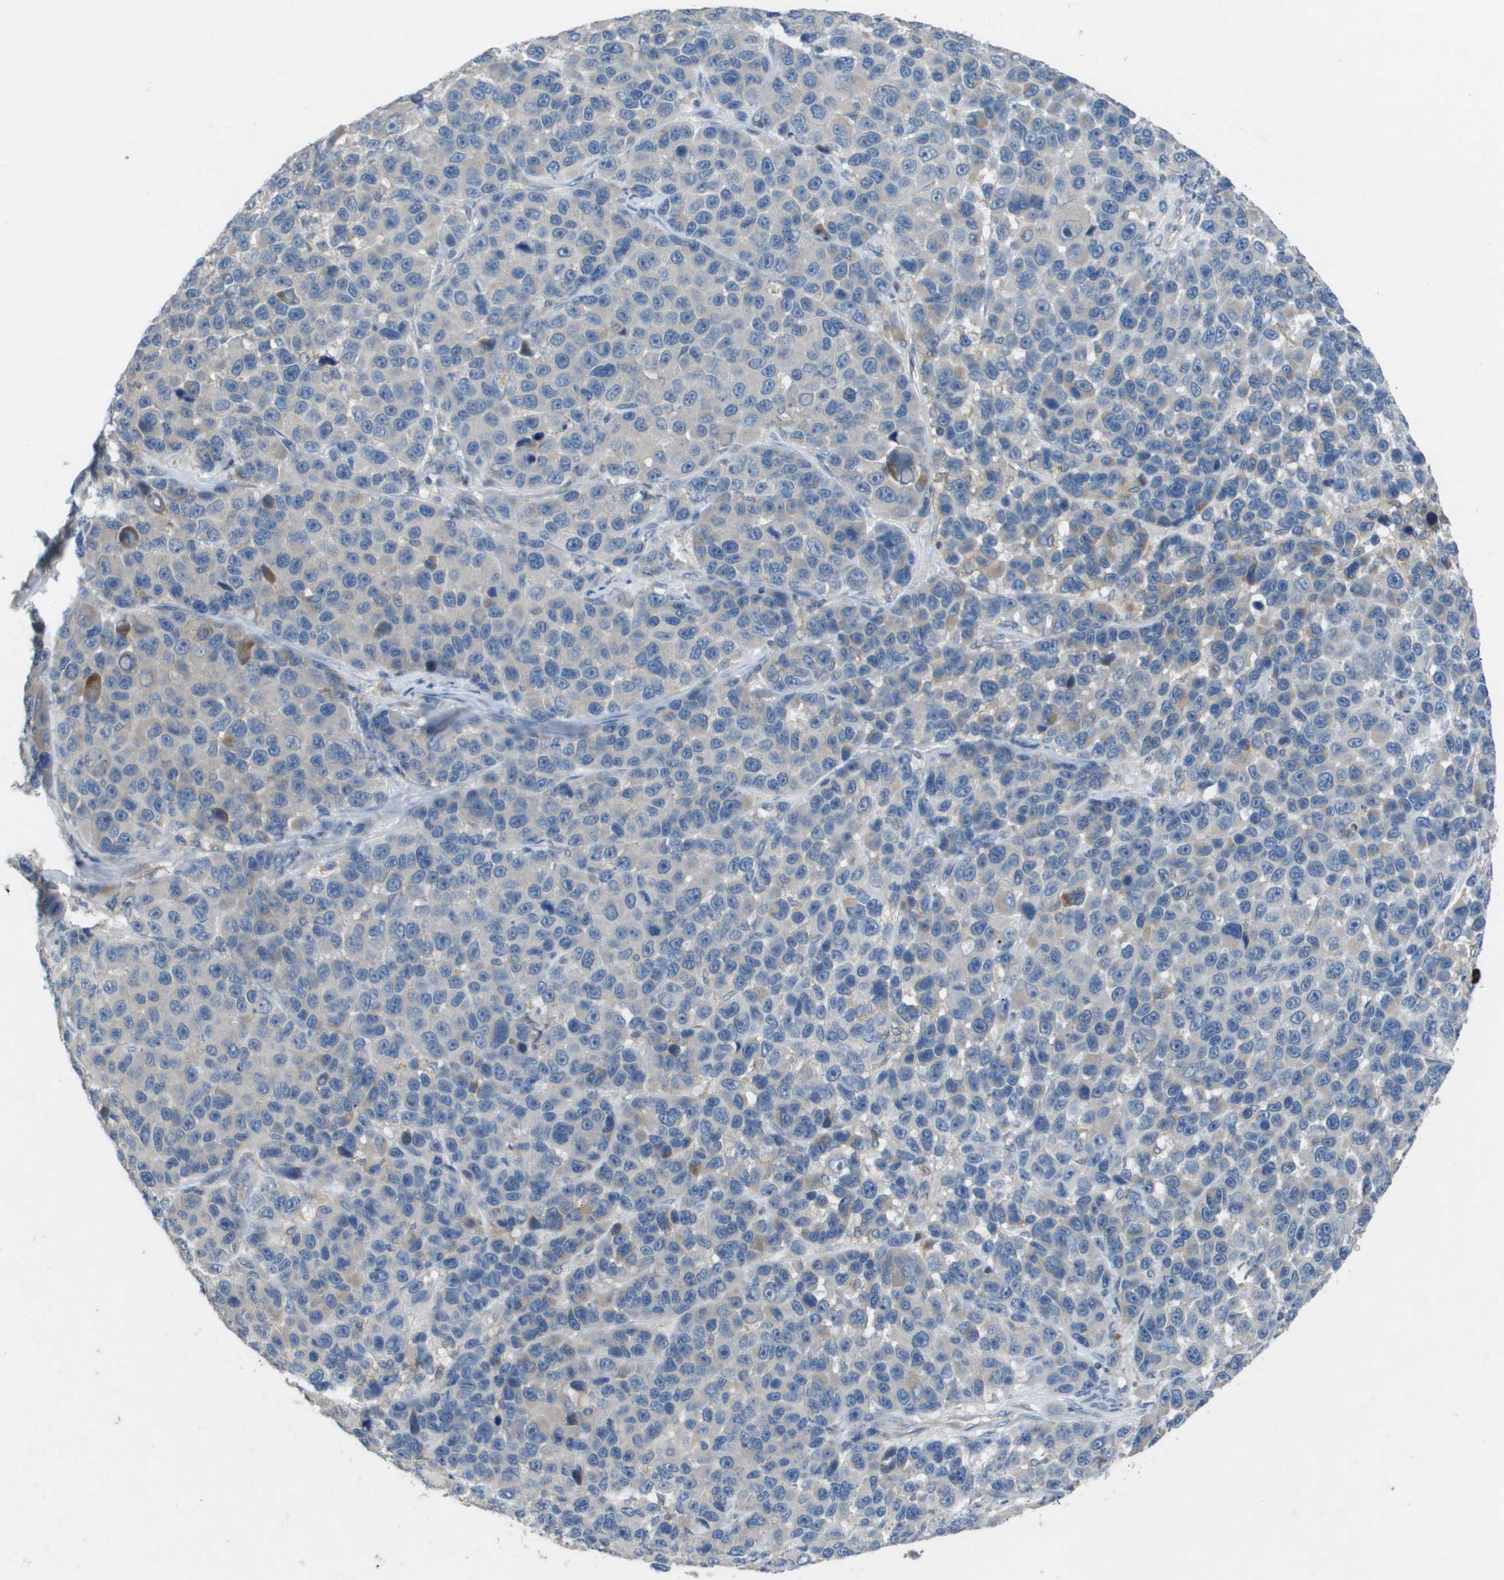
{"staining": {"intensity": "negative", "quantity": "none", "location": "none"}, "tissue": "melanoma", "cell_type": "Tumor cells", "image_type": "cancer", "snomed": [{"axis": "morphology", "description": "Malignant melanoma, NOS"}, {"axis": "topography", "description": "Skin"}], "caption": "Photomicrograph shows no protein staining in tumor cells of malignant melanoma tissue.", "gene": "CLCA4", "patient": {"sex": "male", "age": 53}}